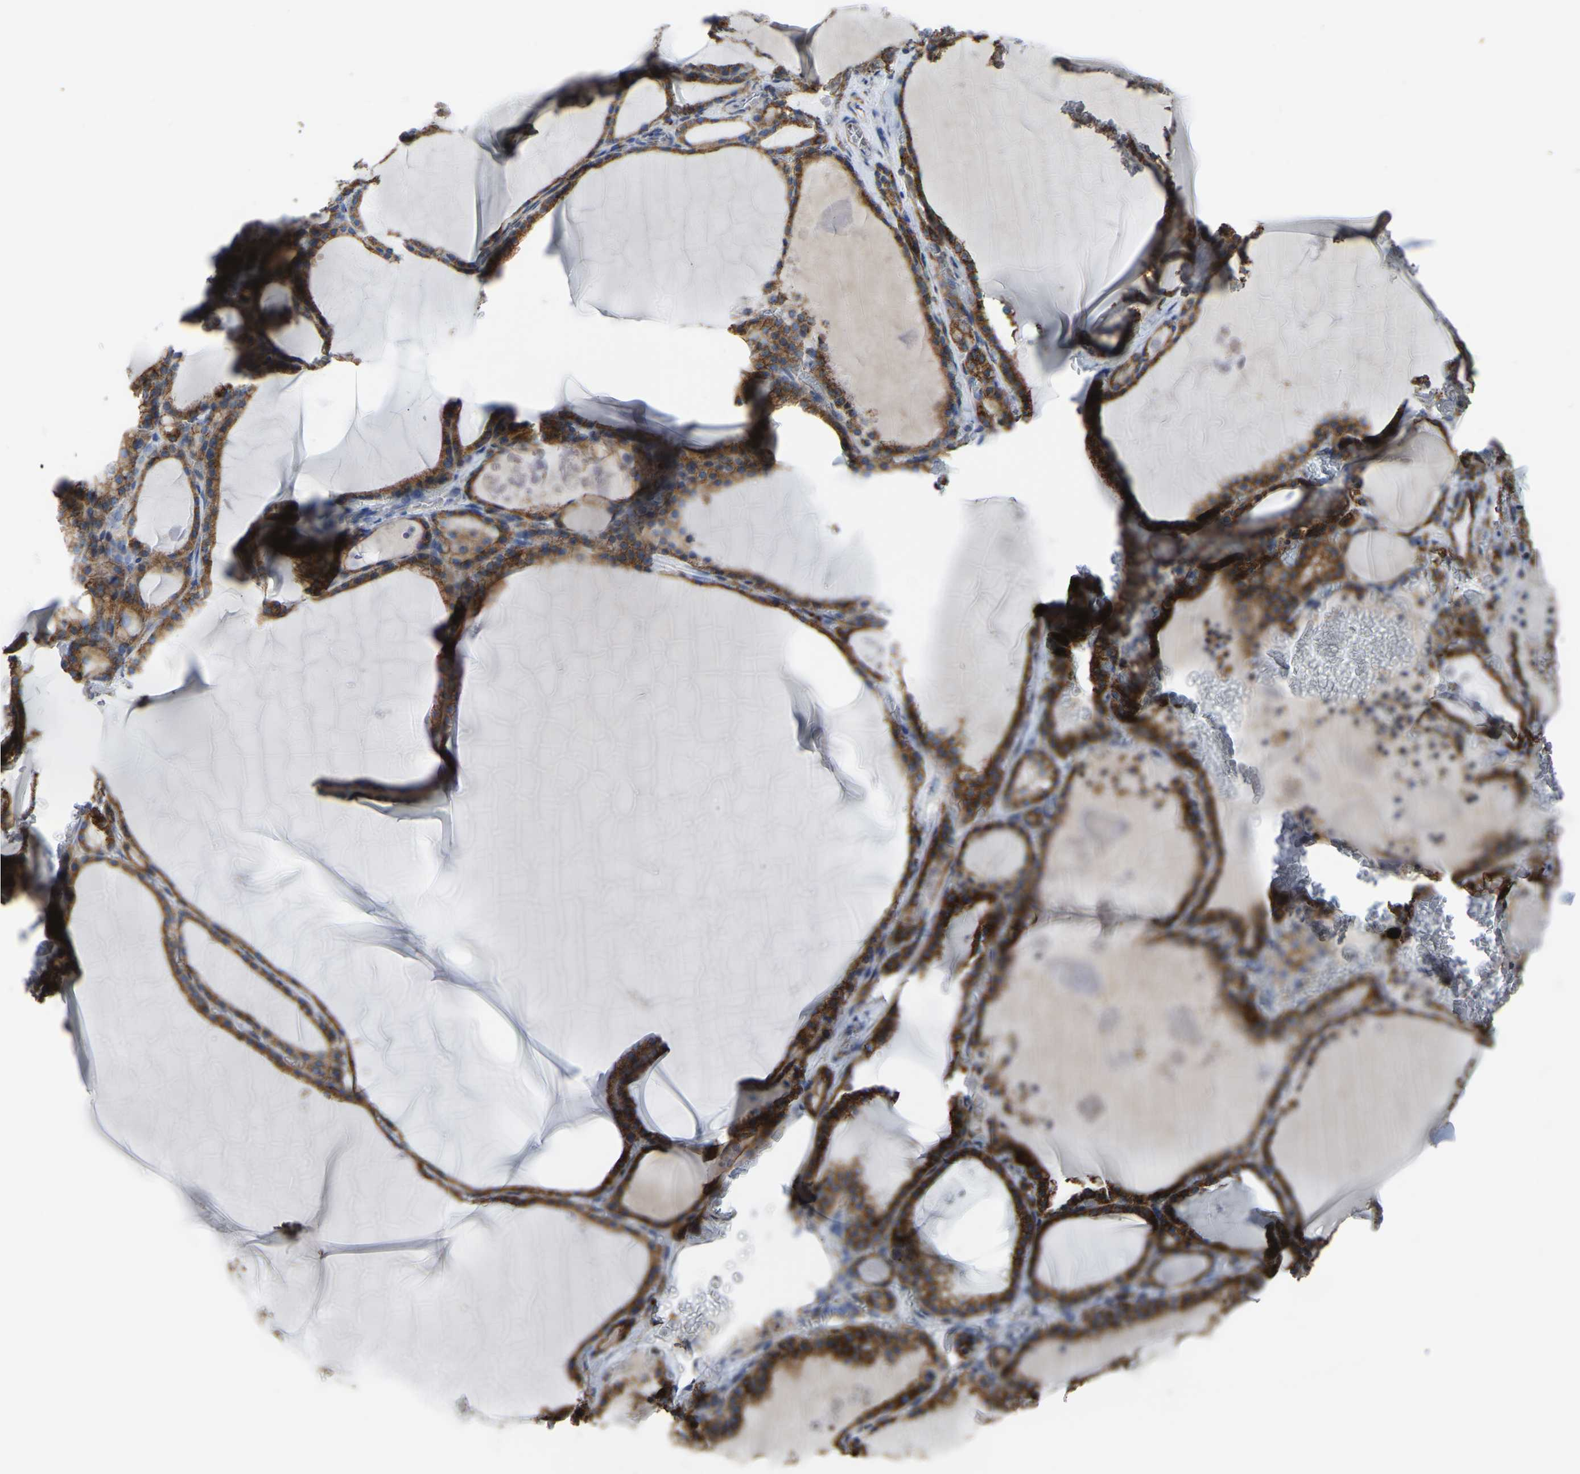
{"staining": {"intensity": "moderate", "quantity": ">75%", "location": "cytoplasmic/membranous"}, "tissue": "thyroid gland", "cell_type": "Glandular cells", "image_type": "normal", "snomed": [{"axis": "morphology", "description": "Normal tissue, NOS"}, {"axis": "topography", "description": "Thyroid gland"}], "caption": "A micrograph showing moderate cytoplasmic/membranous positivity in about >75% of glandular cells in benign thyroid gland, as visualized by brown immunohistochemical staining.", "gene": "ETFA", "patient": {"sex": "male", "age": 56}}